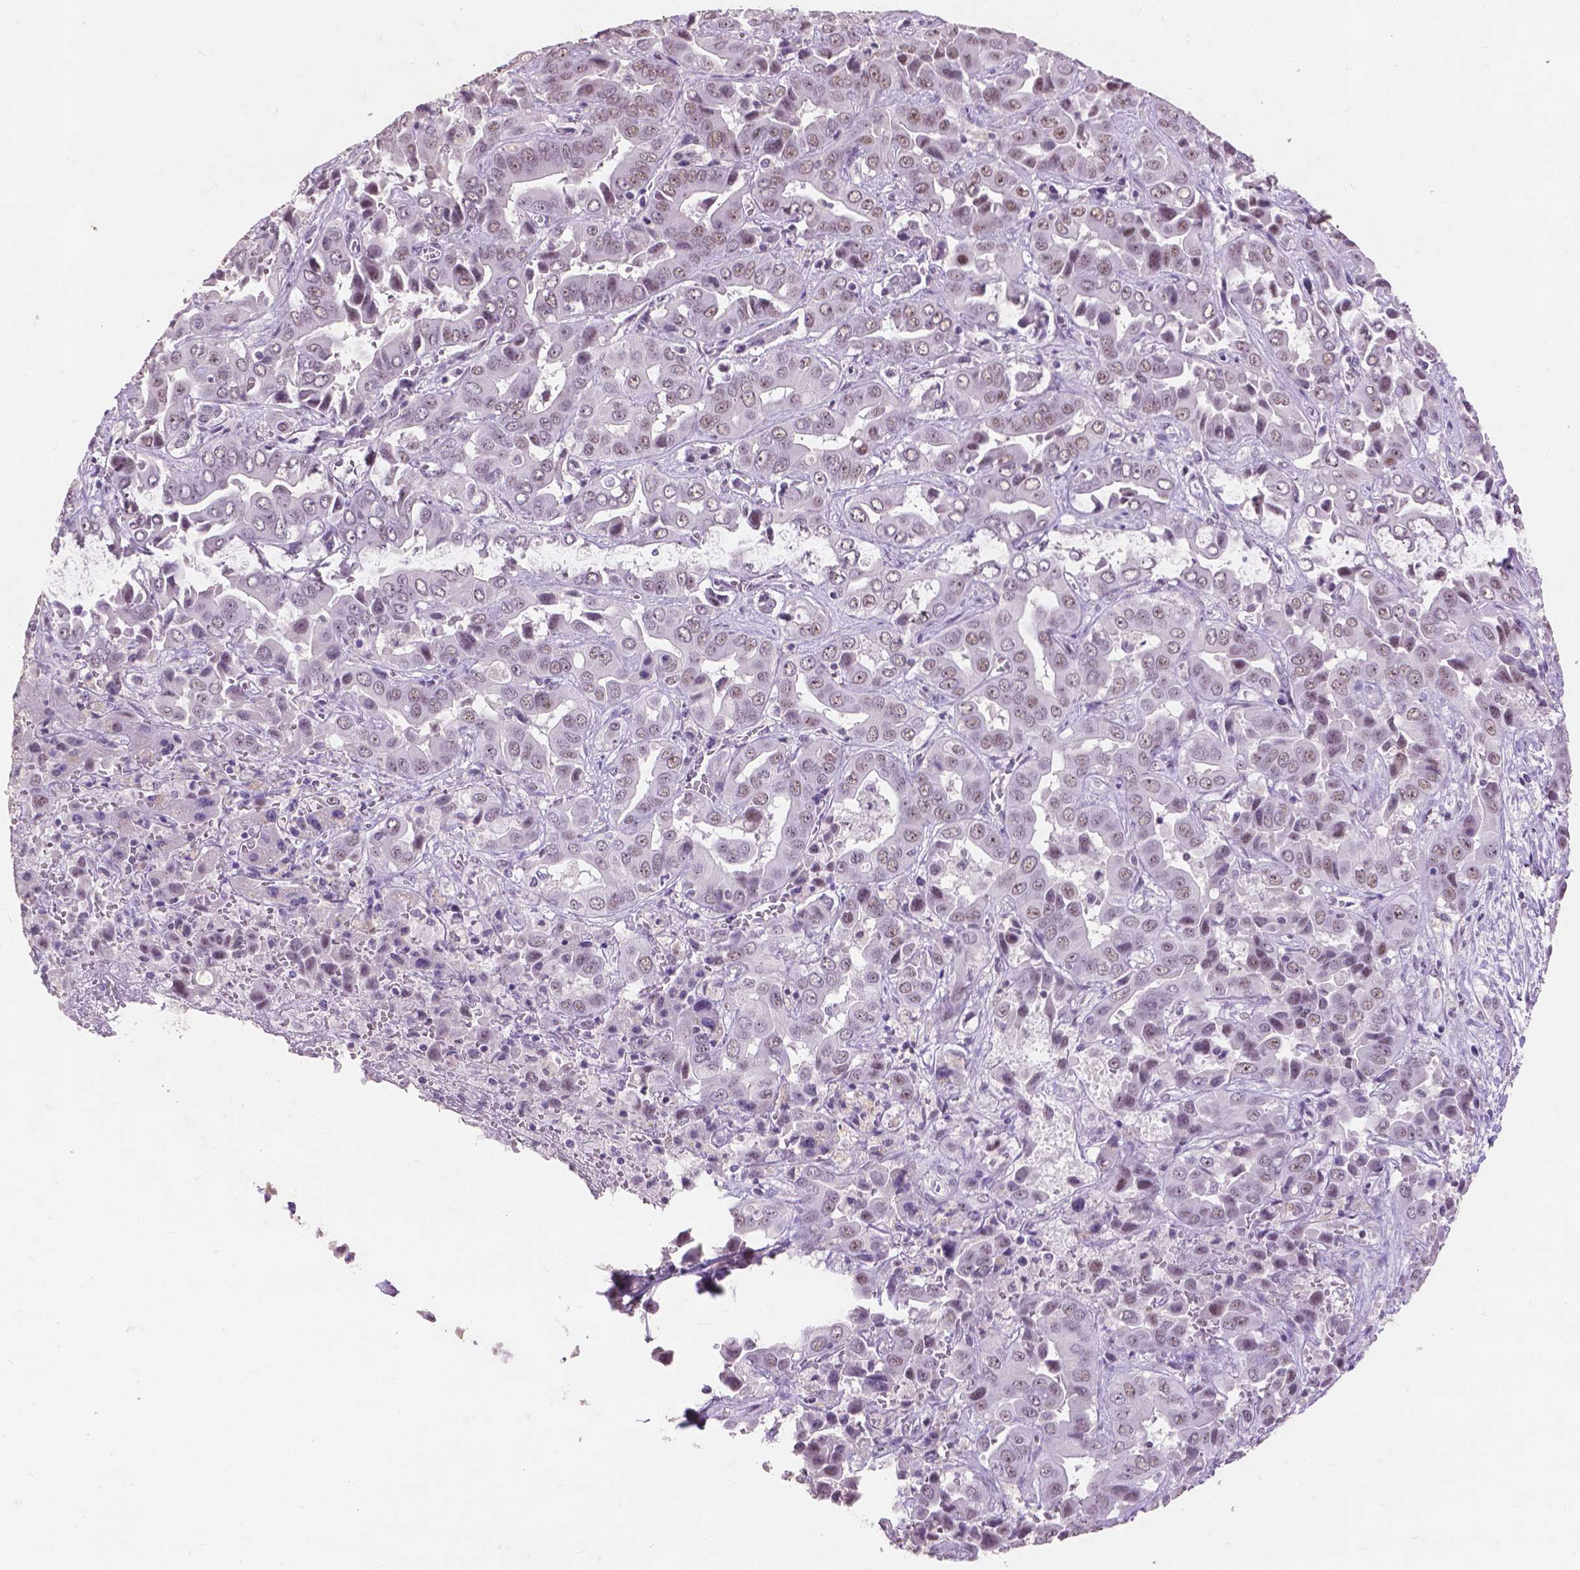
{"staining": {"intensity": "weak", "quantity": "<25%", "location": "nuclear"}, "tissue": "liver cancer", "cell_type": "Tumor cells", "image_type": "cancer", "snomed": [{"axis": "morphology", "description": "Cholangiocarcinoma"}, {"axis": "topography", "description": "Liver"}], "caption": "DAB immunohistochemical staining of liver cancer (cholangiocarcinoma) demonstrates no significant positivity in tumor cells.", "gene": "COIL", "patient": {"sex": "female", "age": 52}}